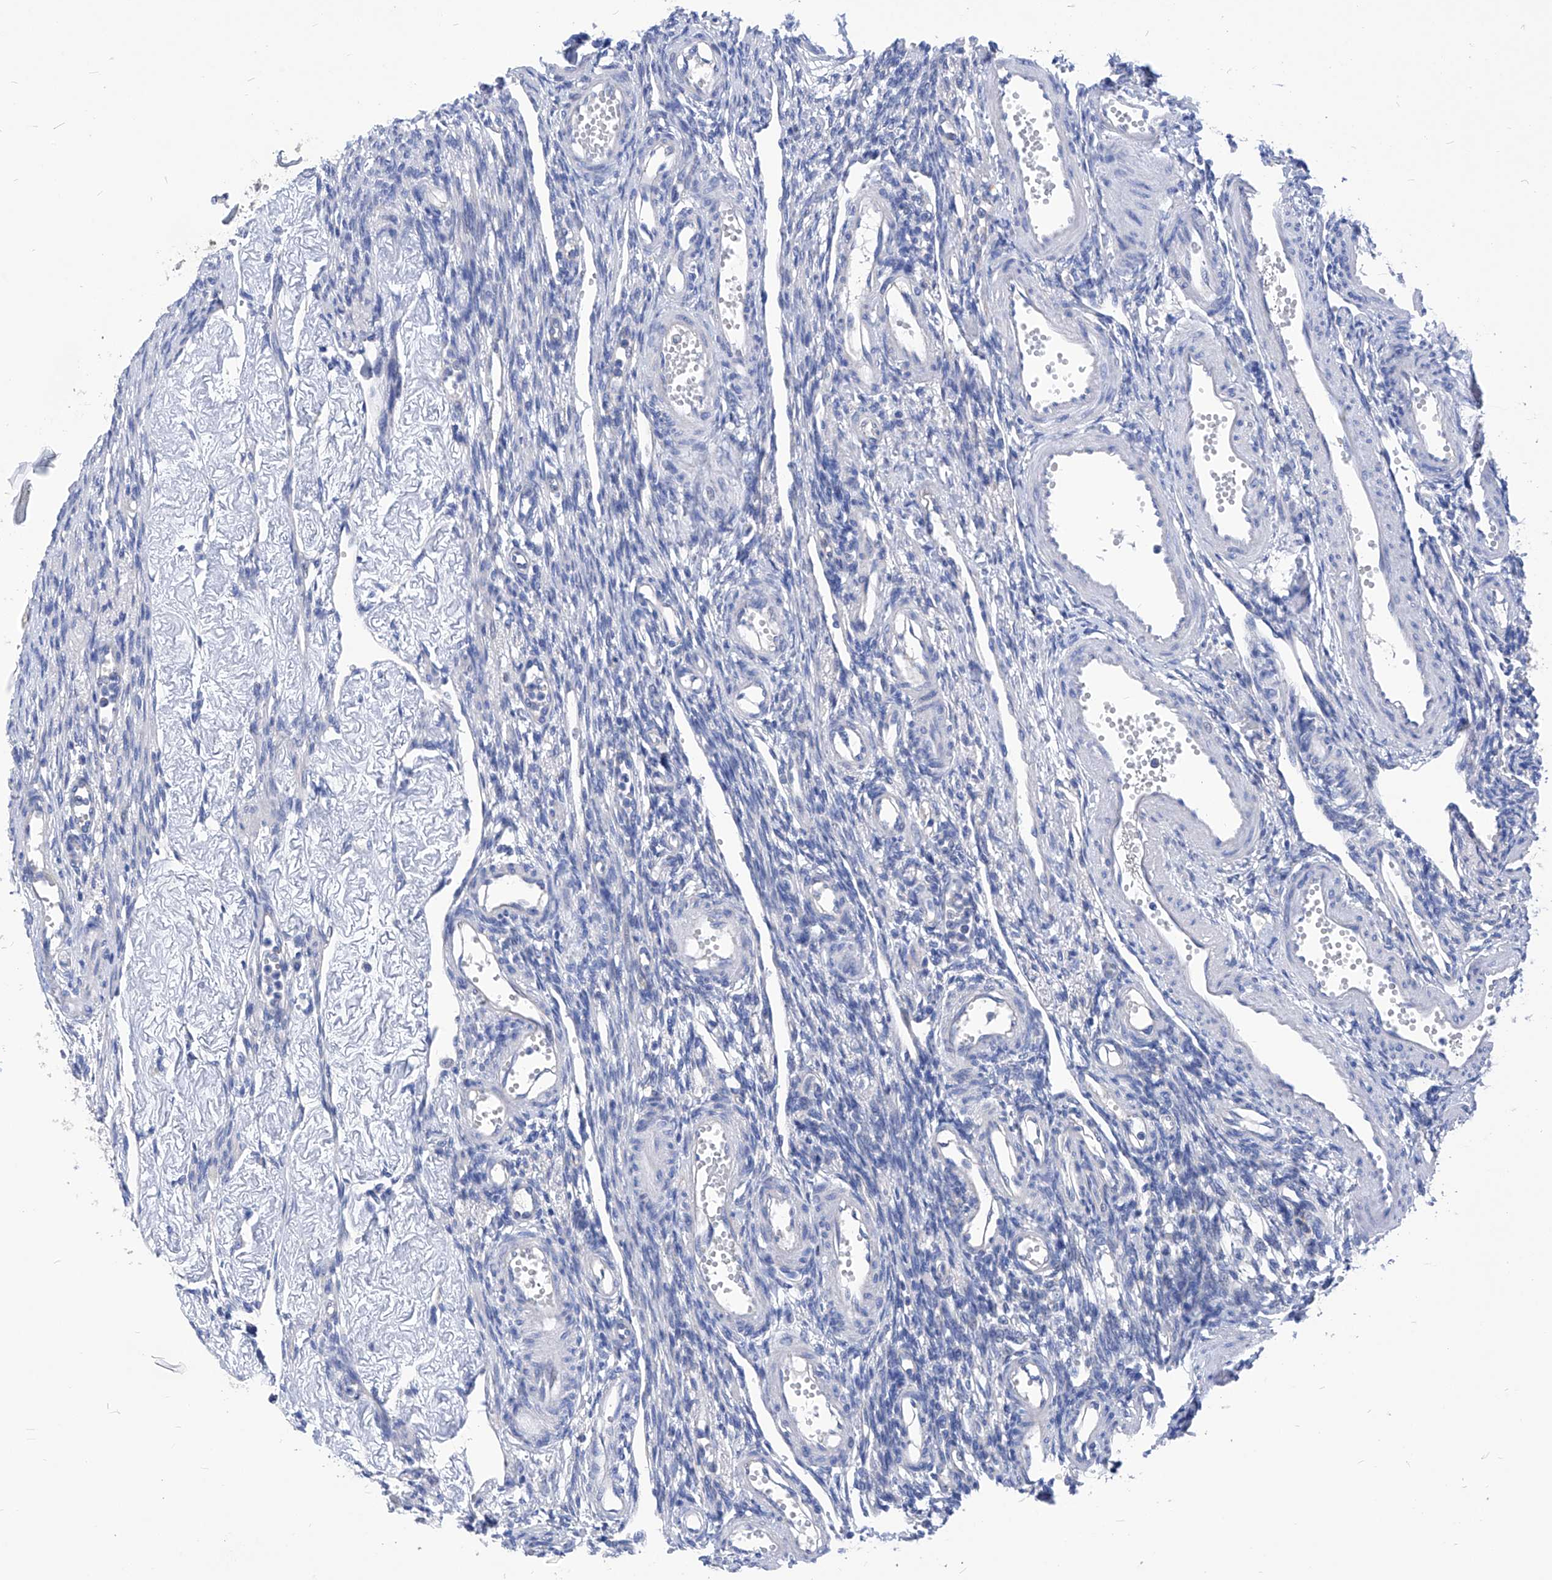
{"staining": {"intensity": "negative", "quantity": "none", "location": "none"}, "tissue": "ovary", "cell_type": "Ovarian stroma cells", "image_type": "normal", "snomed": [{"axis": "morphology", "description": "Normal tissue, NOS"}, {"axis": "morphology", "description": "Cyst, NOS"}, {"axis": "topography", "description": "Ovary"}], "caption": "A high-resolution image shows IHC staining of normal ovary, which shows no significant staining in ovarian stroma cells.", "gene": "XPNPEP1", "patient": {"sex": "female", "age": 33}}